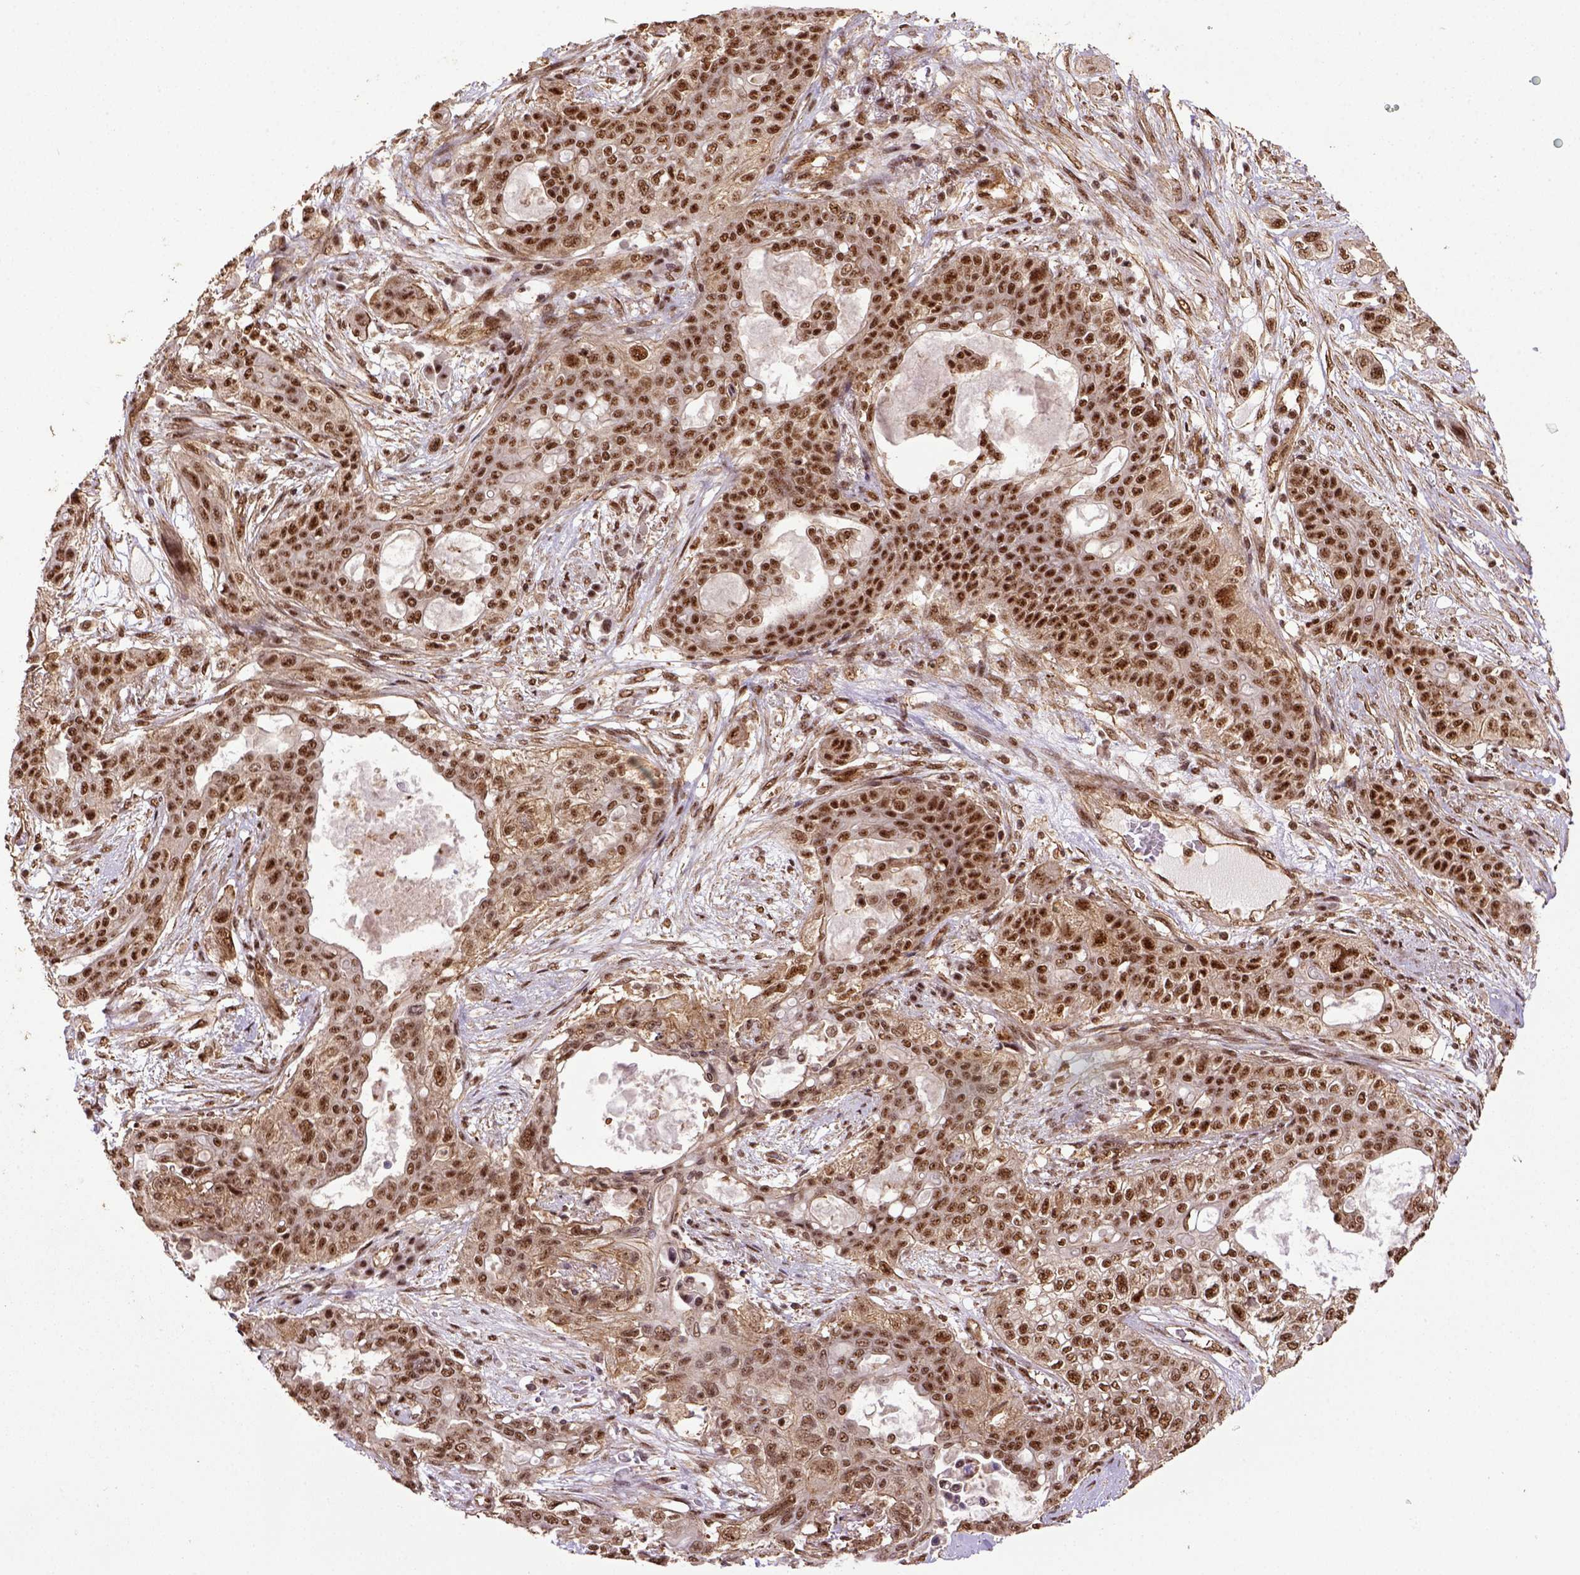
{"staining": {"intensity": "moderate", "quantity": ">75%", "location": "nuclear"}, "tissue": "lung cancer", "cell_type": "Tumor cells", "image_type": "cancer", "snomed": [{"axis": "morphology", "description": "Squamous cell carcinoma, NOS"}, {"axis": "topography", "description": "Lung"}], "caption": "A brown stain shows moderate nuclear expression of a protein in human lung cancer tumor cells.", "gene": "PPIG", "patient": {"sex": "female", "age": 70}}